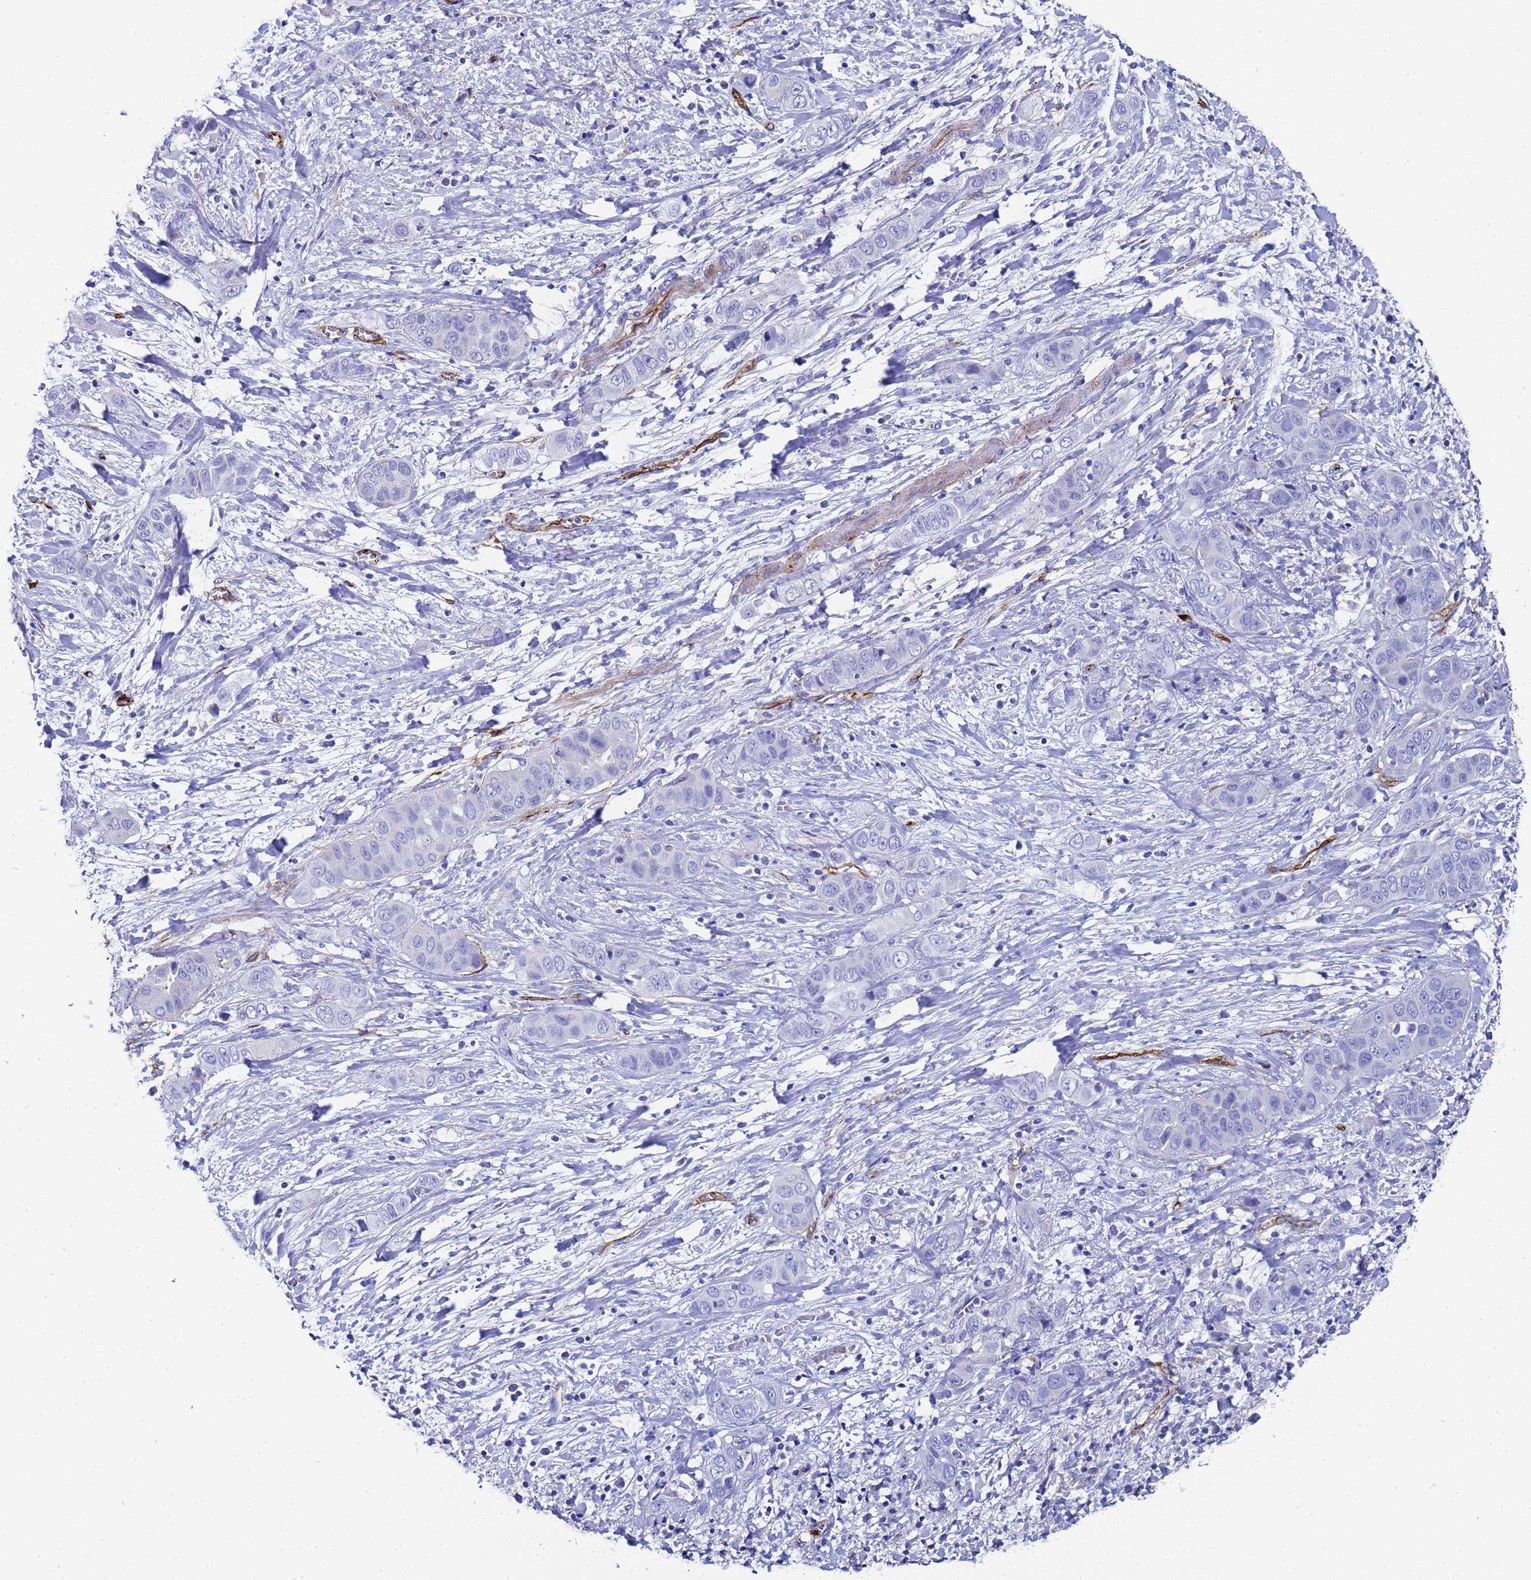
{"staining": {"intensity": "negative", "quantity": "none", "location": "none"}, "tissue": "liver cancer", "cell_type": "Tumor cells", "image_type": "cancer", "snomed": [{"axis": "morphology", "description": "Cholangiocarcinoma"}, {"axis": "topography", "description": "Liver"}], "caption": "Immunohistochemistry of human liver cholangiocarcinoma exhibits no positivity in tumor cells.", "gene": "ADIPOQ", "patient": {"sex": "female", "age": 52}}